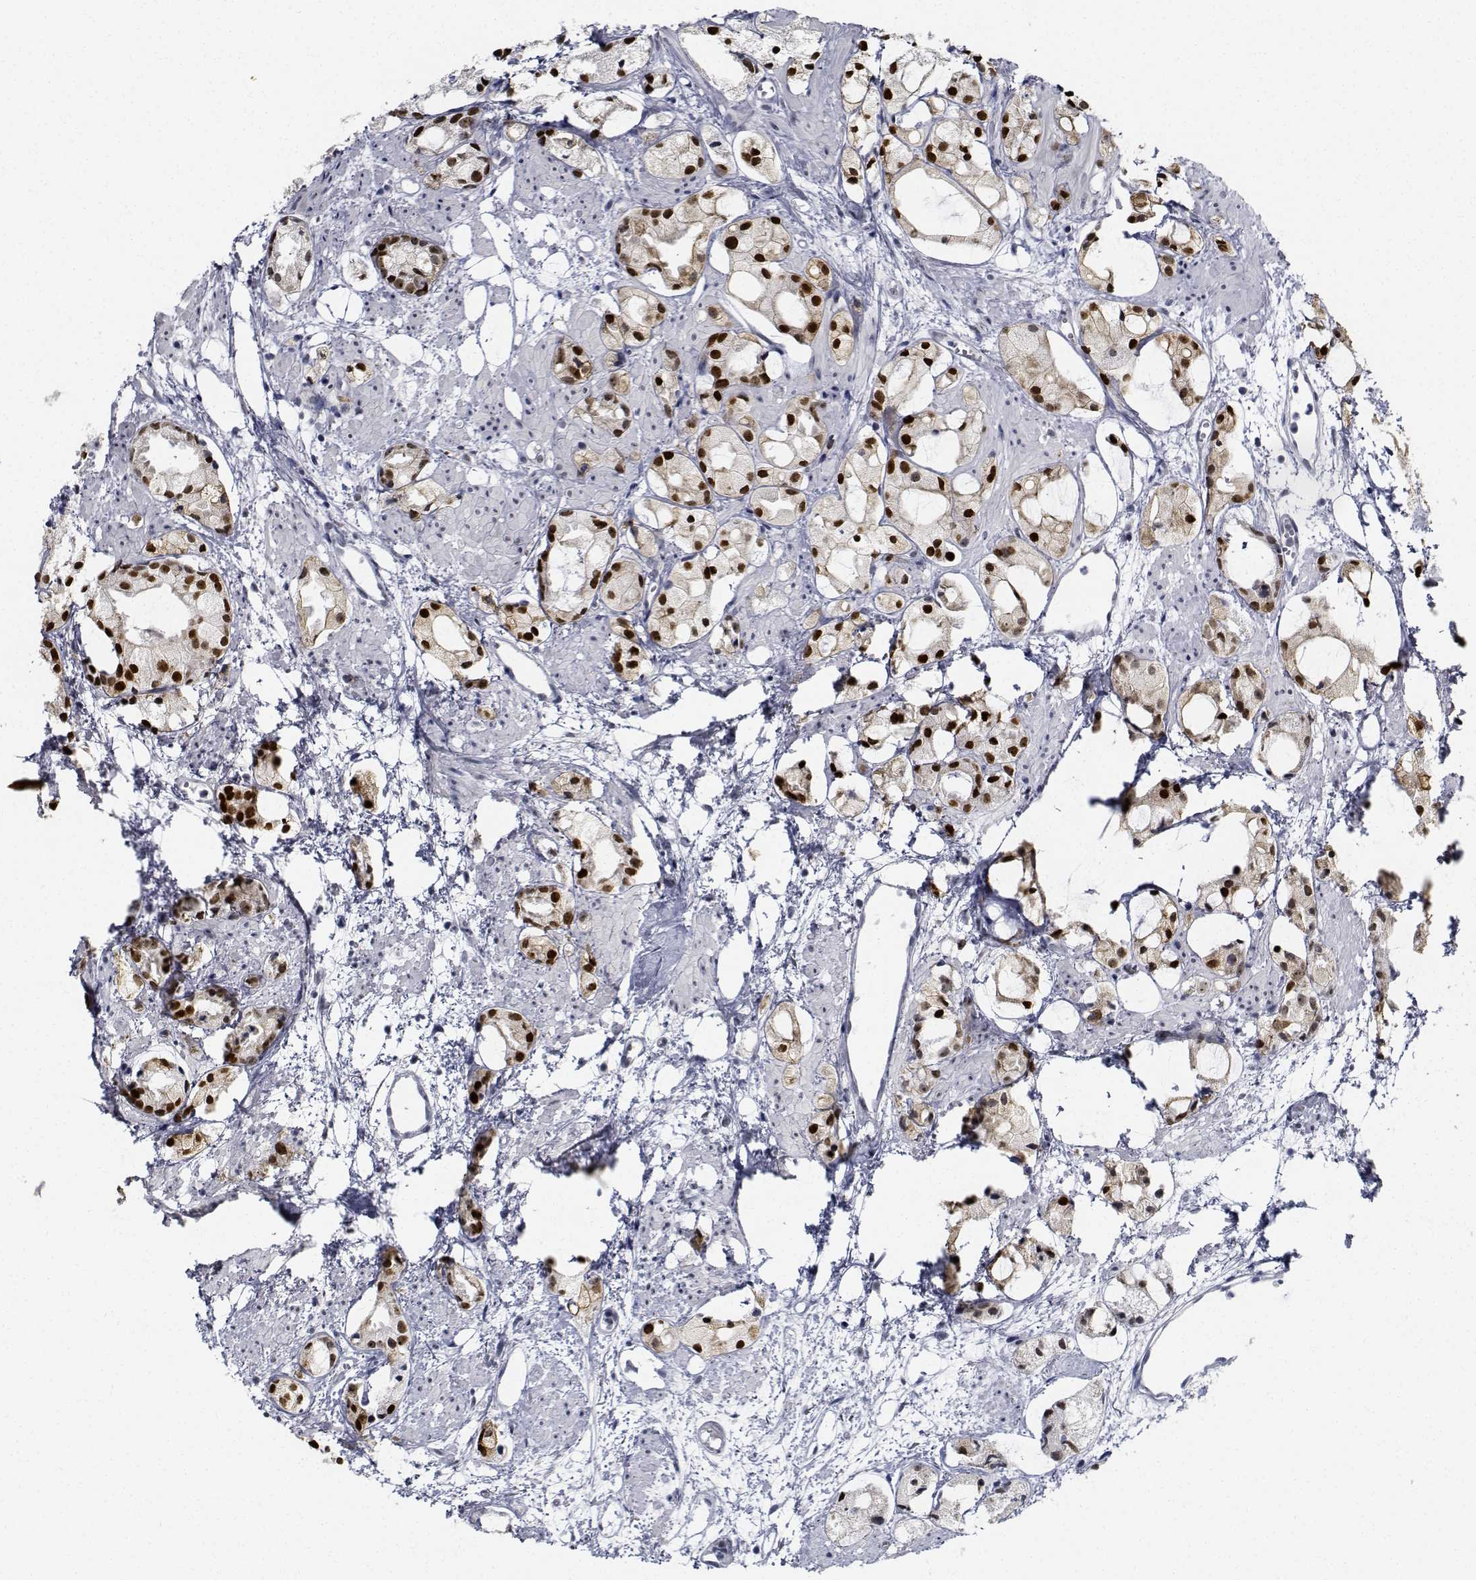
{"staining": {"intensity": "strong", "quantity": "25%-75%", "location": "nuclear"}, "tissue": "prostate cancer", "cell_type": "Tumor cells", "image_type": "cancer", "snomed": [{"axis": "morphology", "description": "Adenocarcinoma, High grade"}, {"axis": "topography", "description": "Prostate"}], "caption": "This is an image of immunohistochemistry staining of prostate cancer, which shows strong staining in the nuclear of tumor cells.", "gene": "NVL", "patient": {"sex": "male", "age": 85}}